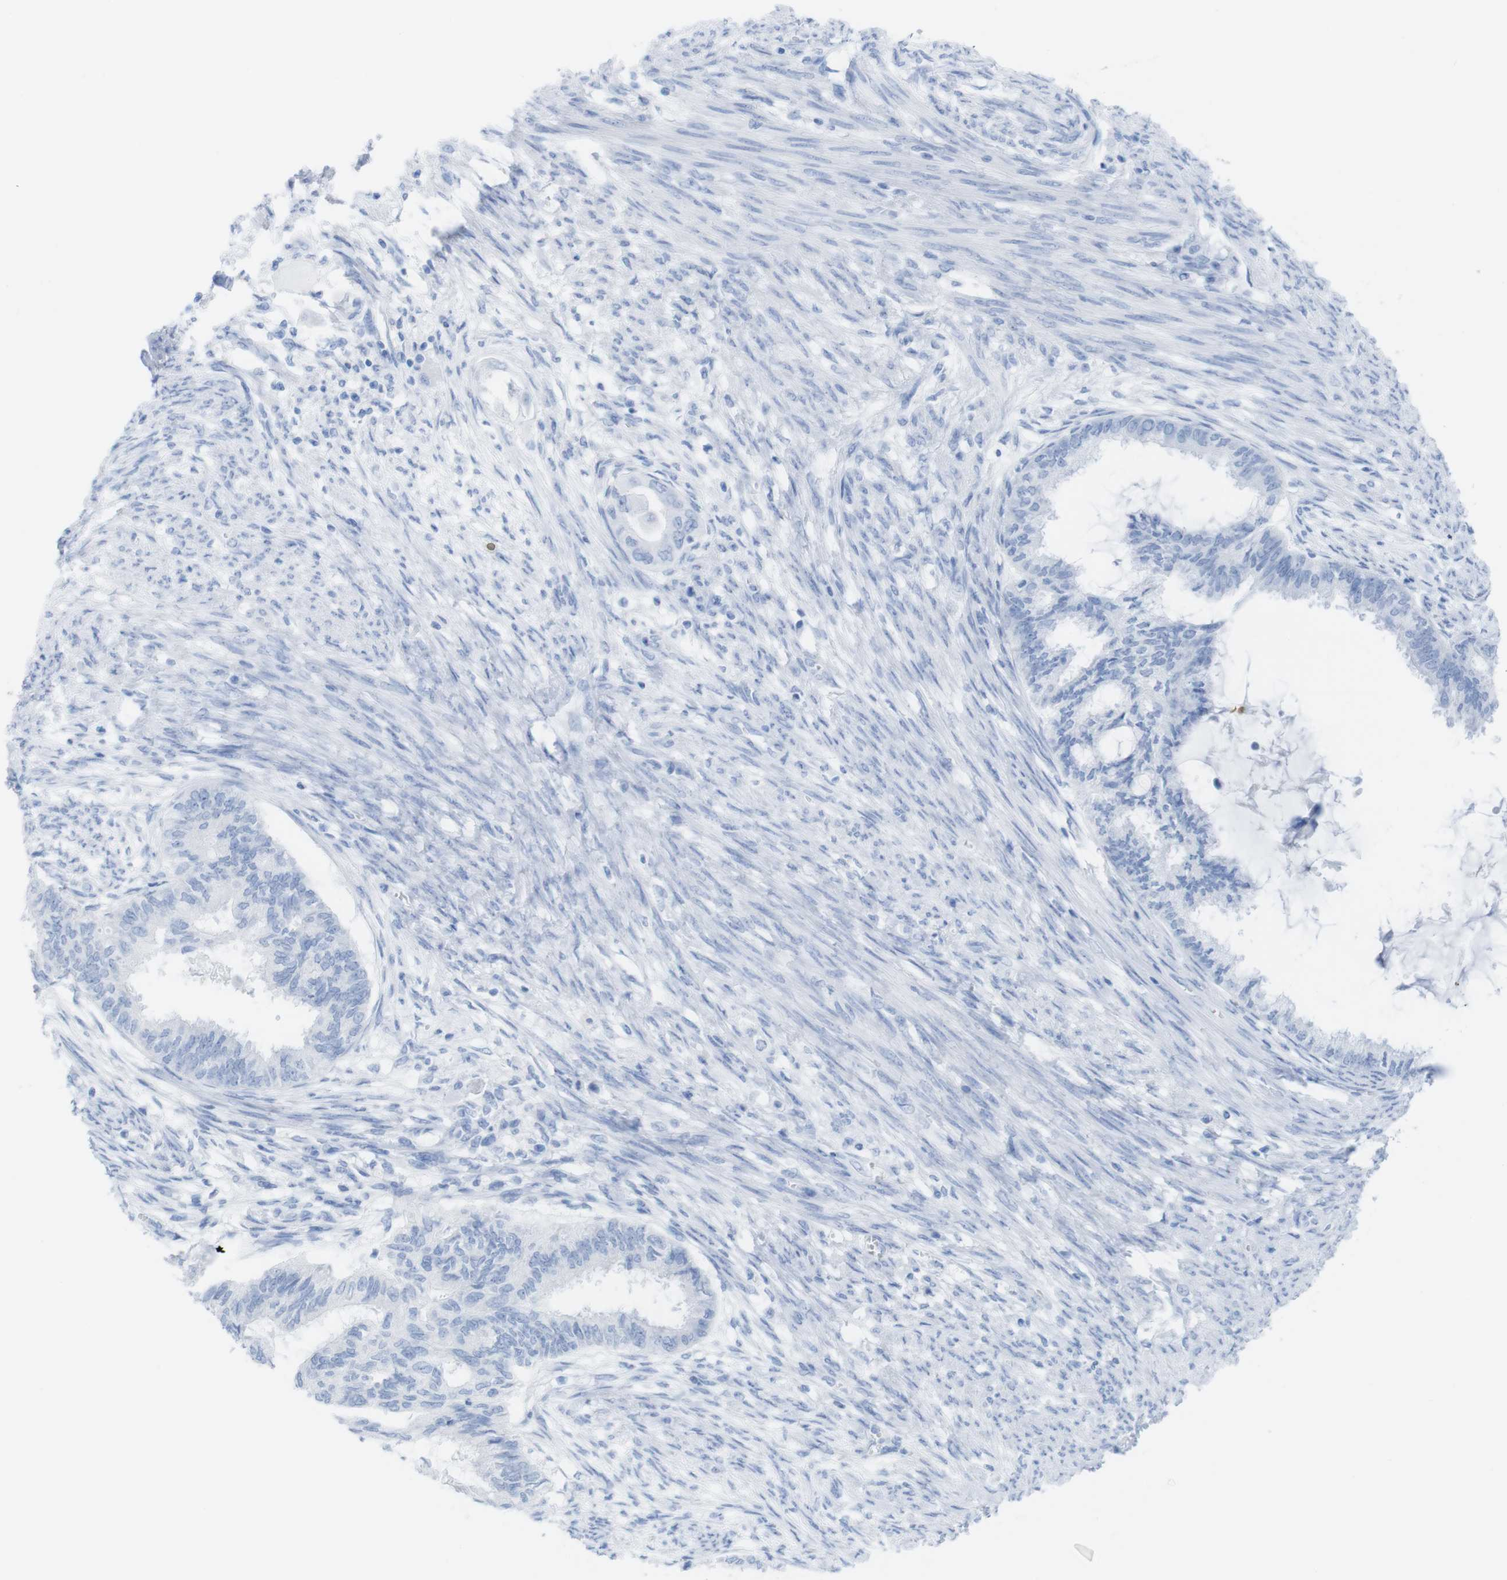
{"staining": {"intensity": "negative", "quantity": "none", "location": "none"}, "tissue": "cervical cancer", "cell_type": "Tumor cells", "image_type": "cancer", "snomed": [{"axis": "morphology", "description": "Normal tissue, NOS"}, {"axis": "morphology", "description": "Adenocarcinoma, NOS"}, {"axis": "topography", "description": "Cervix"}, {"axis": "topography", "description": "Endometrium"}], "caption": "This is an IHC micrograph of human adenocarcinoma (cervical). There is no positivity in tumor cells.", "gene": "MYH7", "patient": {"sex": "female", "age": 86}}